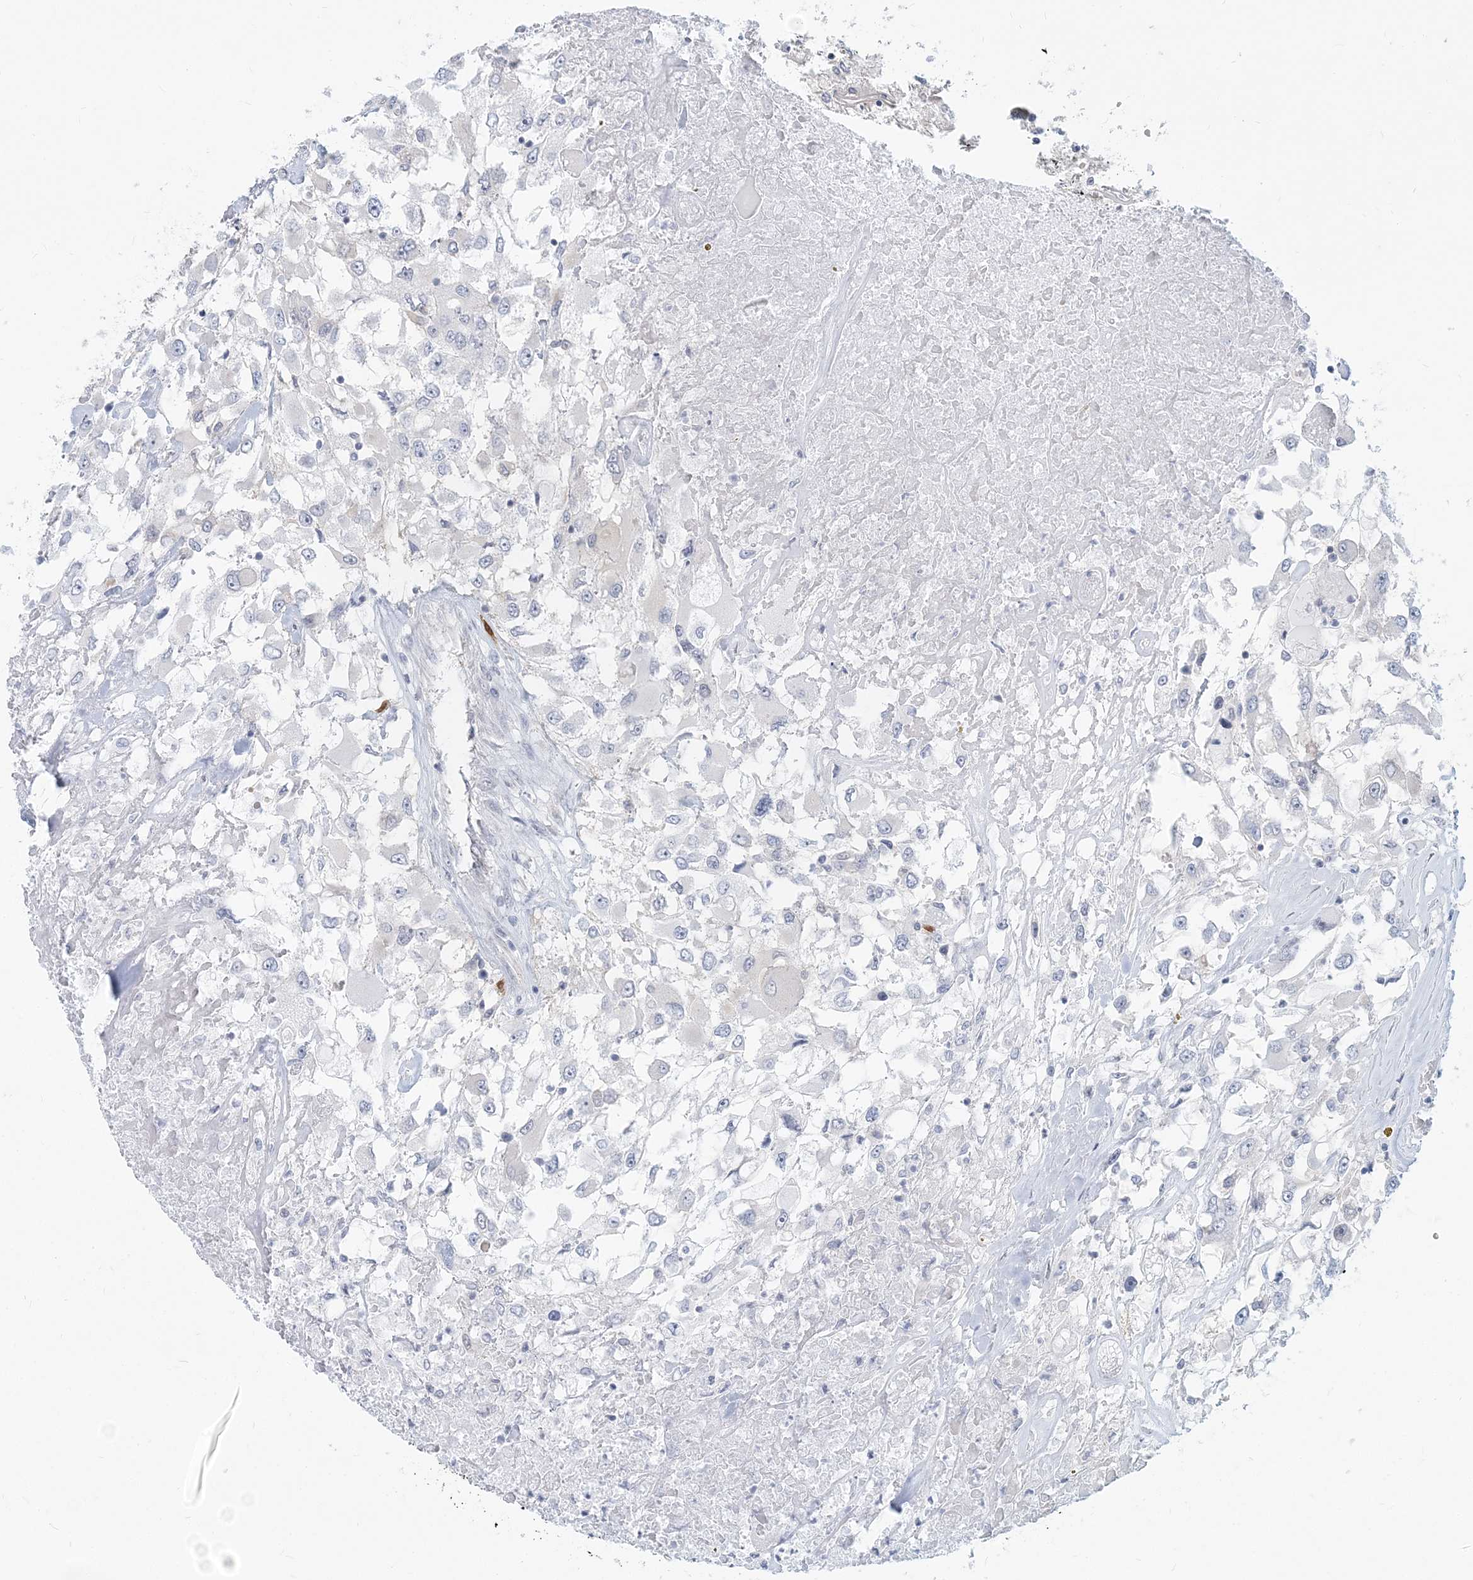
{"staining": {"intensity": "negative", "quantity": "none", "location": "none"}, "tissue": "renal cancer", "cell_type": "Tumor cells", "image_type": "cancer", "snomed": [{"axis": "morphology", "description": "Adenocarcinoma, NOS"}, {"axis": "topography", "description": "Kidney"}], "caption": "Immunohistochemistry of human renal adenocarcinoma reveals no expression in tumor cells.", "gene": "GMPPA", "patient": {"sex": "female", "age": 52}}